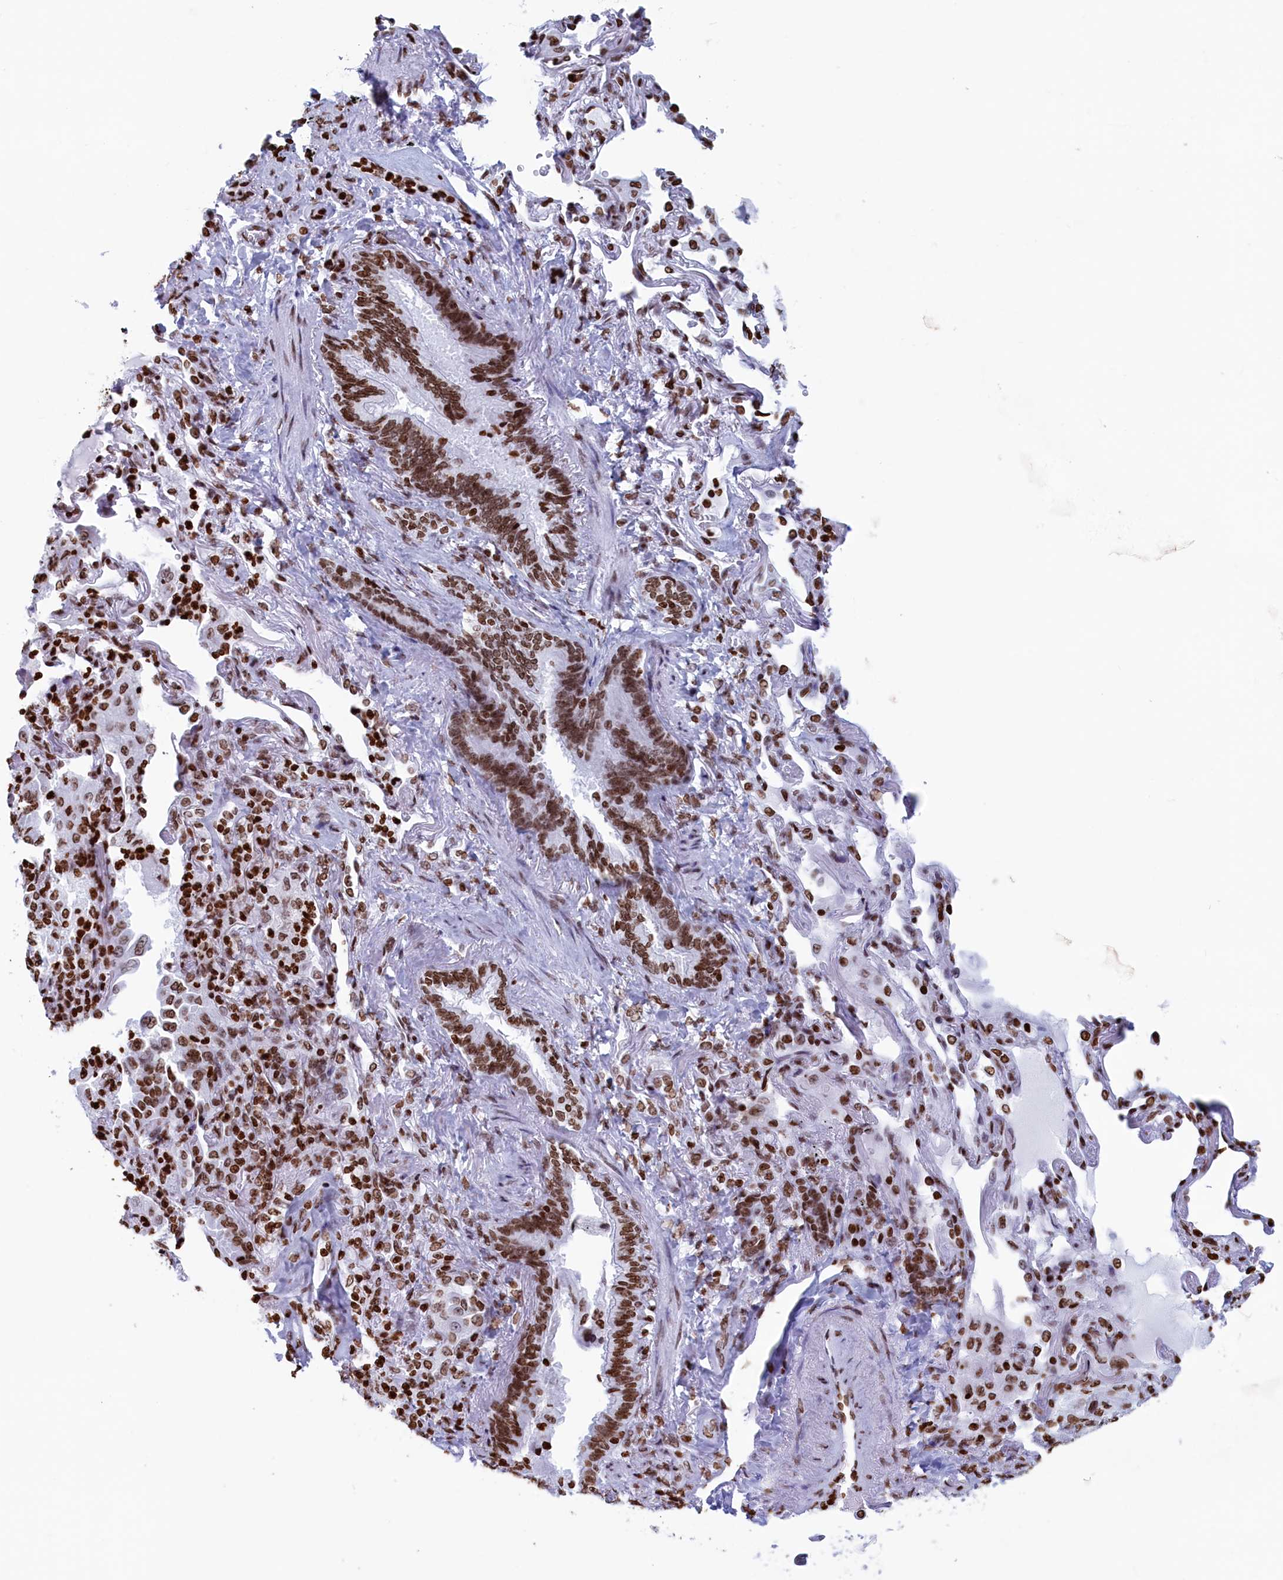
{"staining": {"intensity": "strong", "quantity": ">75%", "location": "nuclear"}, "tissue": "lung cancer", "cell_type": "Tumor cells", "image_type": "cancer", "snomed": [{"axis": "morphology", "description": "Adenocarcinoma, NOS"}, {"axis": "topography", "description": "Lung"}], "caption": "IHC (DAB (3,3'-diaminobenzidine)) staining of human lung adenocarcinoma reveals strong nuclear protein staining in about >75% of tumor cells.", "gene": "APOBEC3A", "patient": {"sex": "female", "age": 69}}